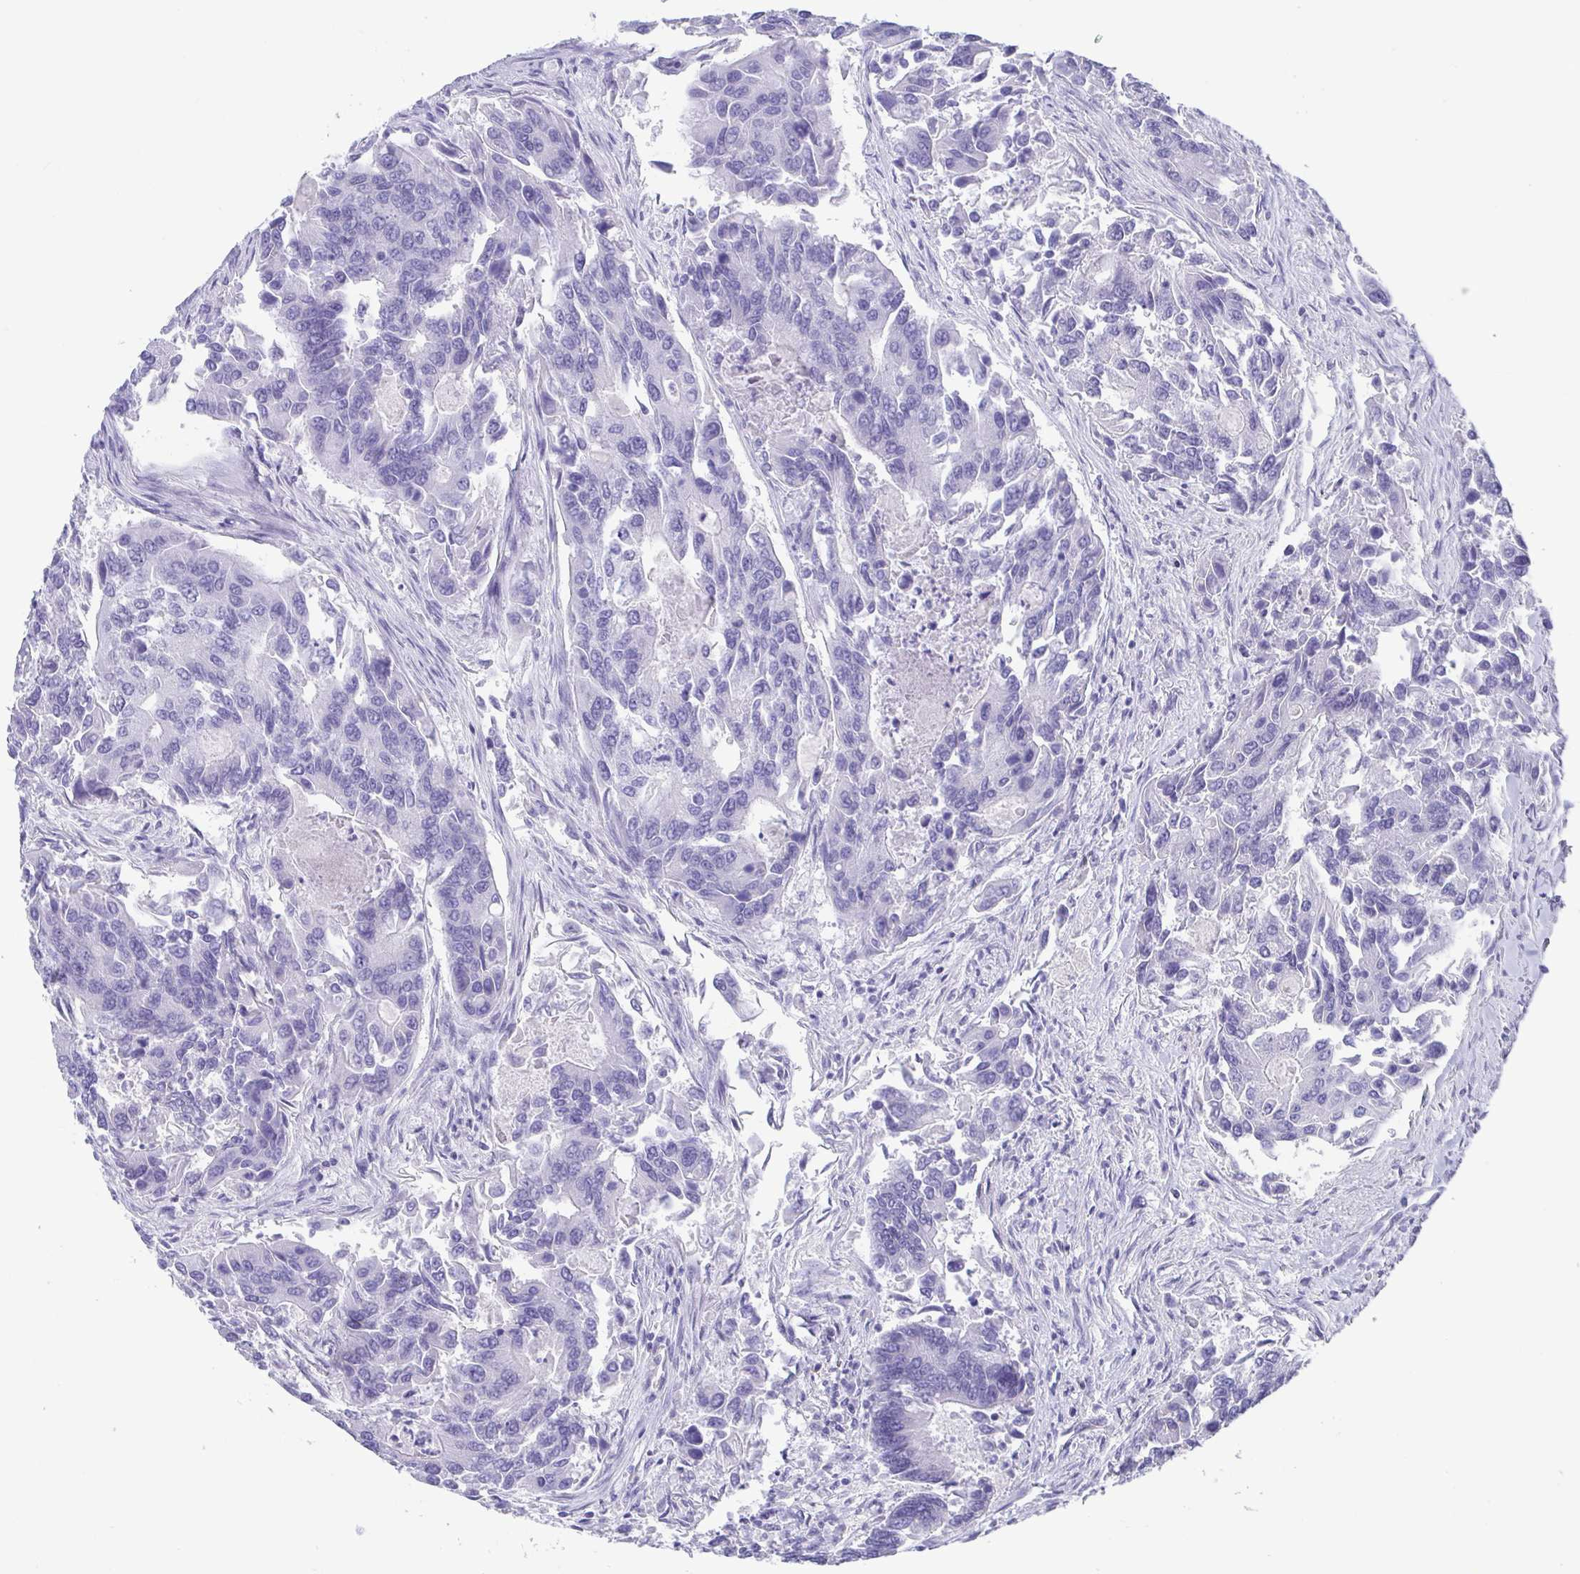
{"staining": {"intensity": "negative", "quantity": "none", "location": "none"}, "tissue": "colorectal cancer", "cell_type": "Tumor cells", "image_type": "cancer", "snomed": [{"axis": "morphology", "description": "Adenocarcinoma, NOS"}, {"axis": "topography", "description": "Colon"}], "caption": "An image of colorectal cancer stained for a protein shows no brown staining in tumor cells.", "gene": "SCGN", "patient": {"sex": "female", "age": 67}}